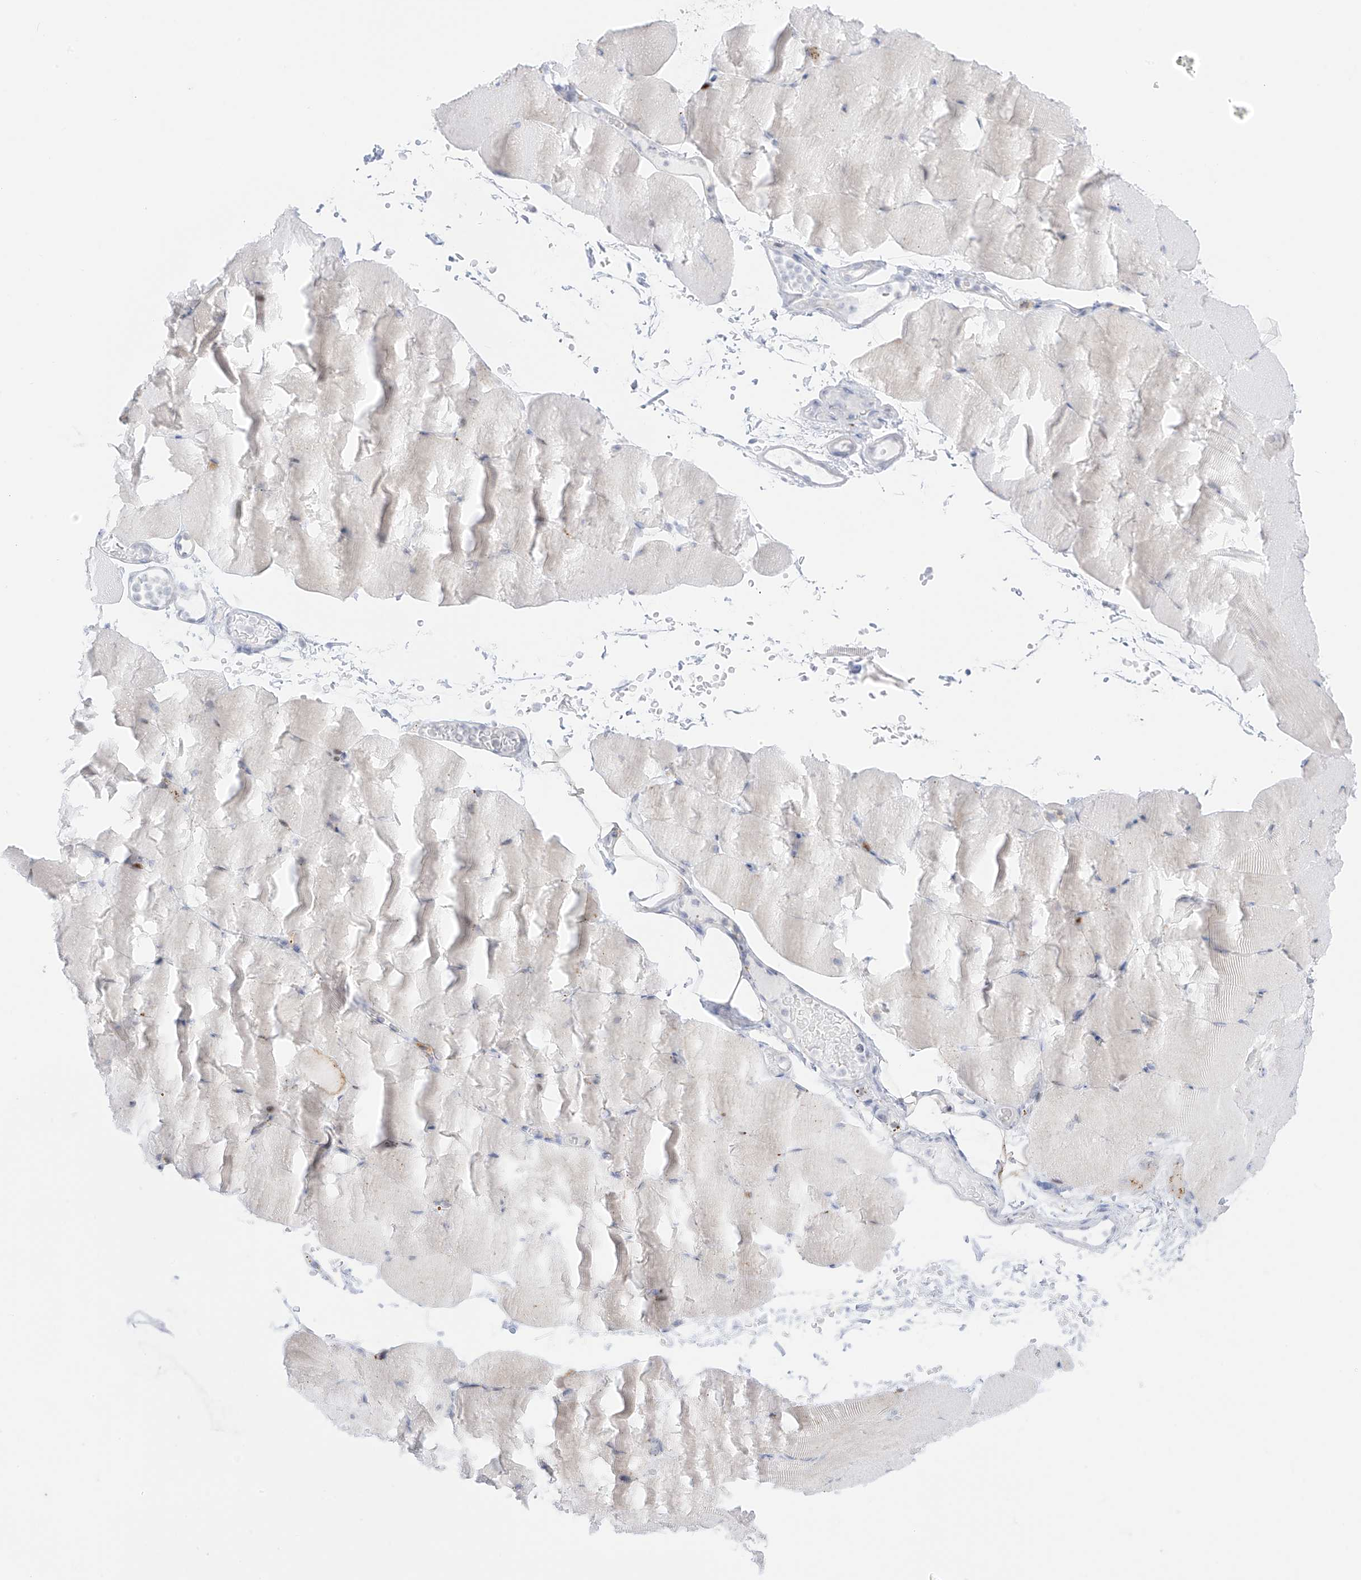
{"staining": {"intensity": "negative", "quantity": "none", "location": "none"}, "tissue": "skeletal muscle", "cell_type": "Myocytes", "image_type": "normal", "snomed": [{"axis": "morphology", "description": "Normal tissue, NOS"}, {"axis": "topography", "description": "Skeletal muscle"}, {"axis": "topography", "description": "Parathyroid gland"}], "caption": "The IHC image has no significant staining in myocytes of skeletal muscle.", "gene": "PSPH", "patient": {"sex": "female", "age": 37}}